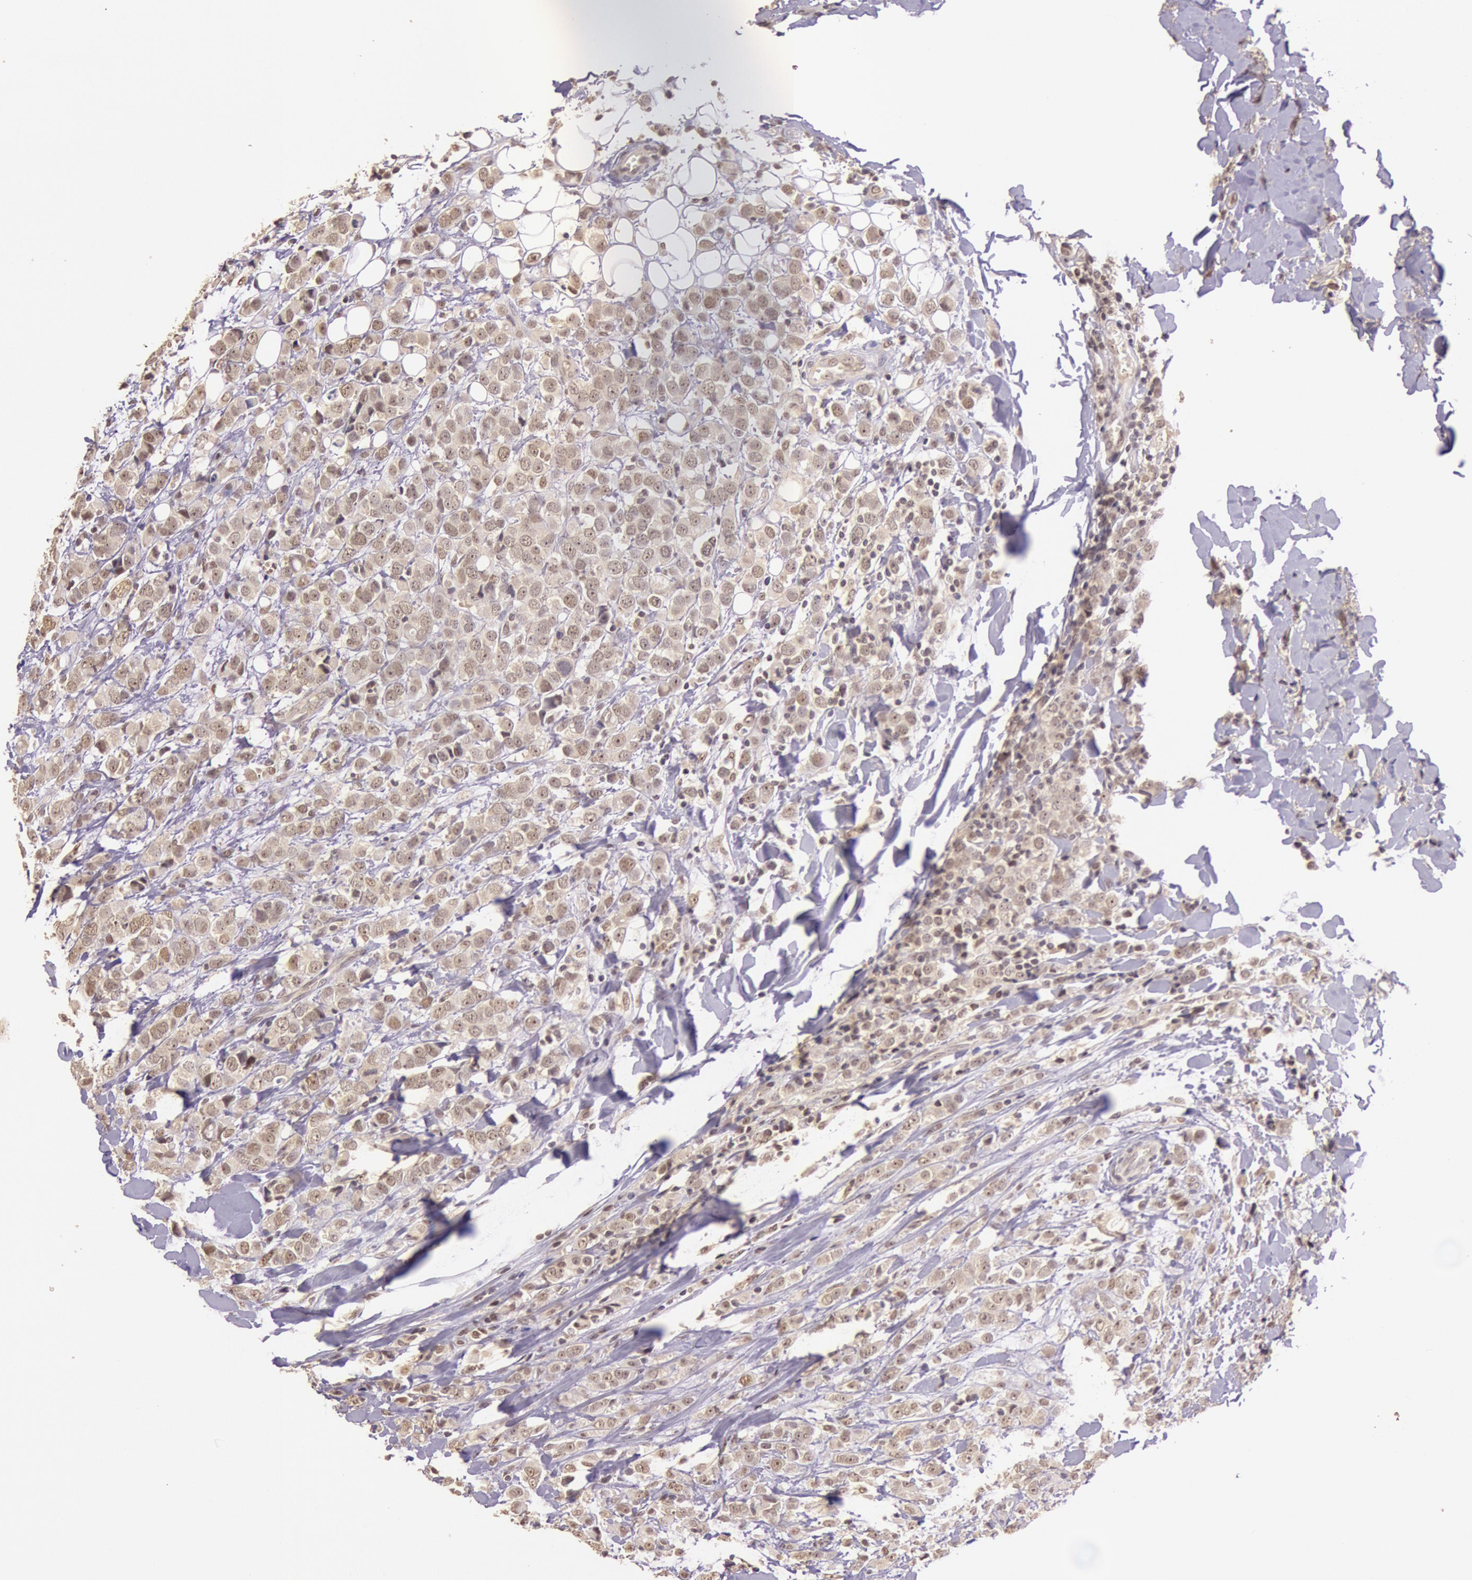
{"staining": {"intensity": "weak", "quantity": "25%-75%", "location": "cytoplasmic/membranous"}, "tissue": "breast cancer", "cell_type": "Tumor cells", "image_type": "cancer", "snomed": [{"axis": "morphology", "description": "Lobular carcinoma"}, {"axis": "topography", "description": "Breast"}], "caption": "Immunohistochemical staining of human breast lobular carcinoma reveals weak cytoplasmic/membranous protein staining in approximately 25%-75% of tumor cells.", "gene": "RTL10", "patient": {"sex": "female", "age": 57}}